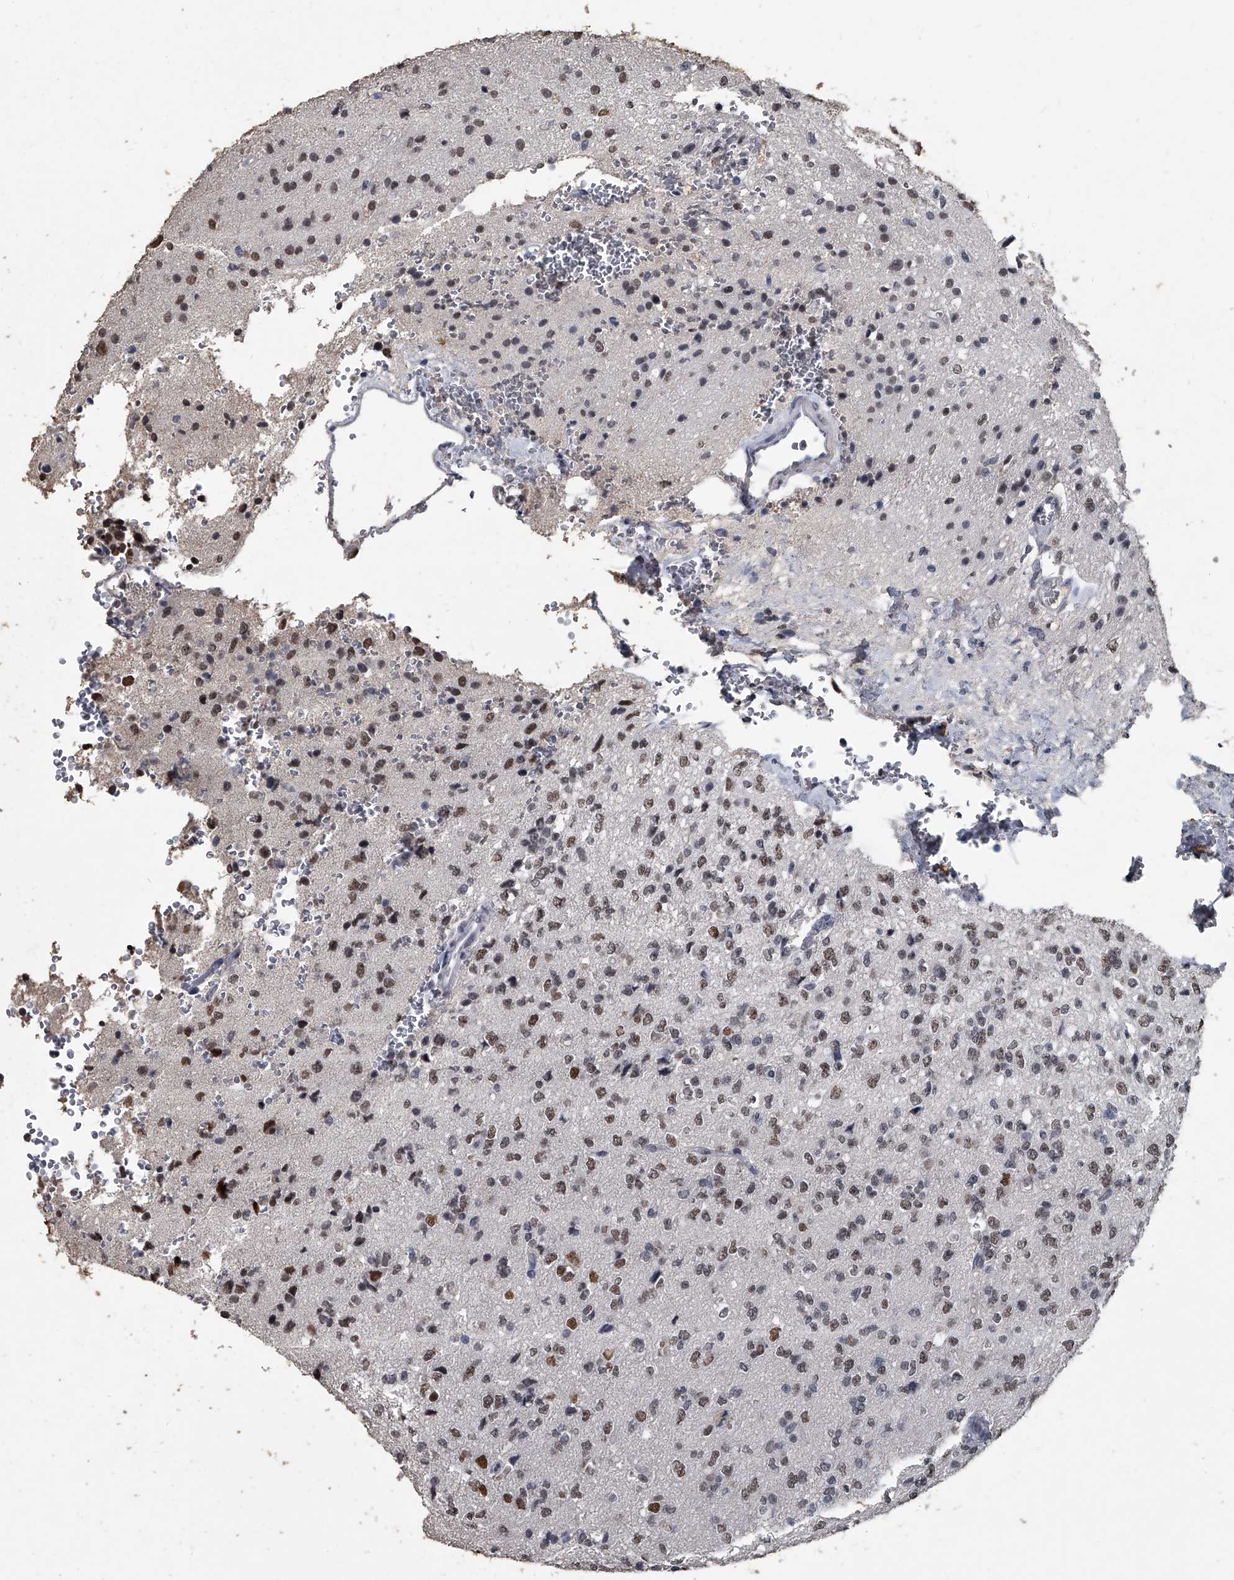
{"staining": {"intensity": "moderate", "quantity": "25%-75%", "location": "nuclear"}, "tissue": "glioma", "cell_type": "Tumor cells", "image_type": "cancer", "snomed": [{"axis": "morphology", "description": "Glioma, malignant, High grade"}, {"axis": "topography", "description": "pancreas cauda"}], "caption": "IHC of human glioma exhibits medium levels of moderate nuclear positivity in about 25%-75% of tumor cells. (IHC, brightfield microscopy, high magnification).", "gene": "MATR3", "patient": {"sex": "male", "age": 60}}